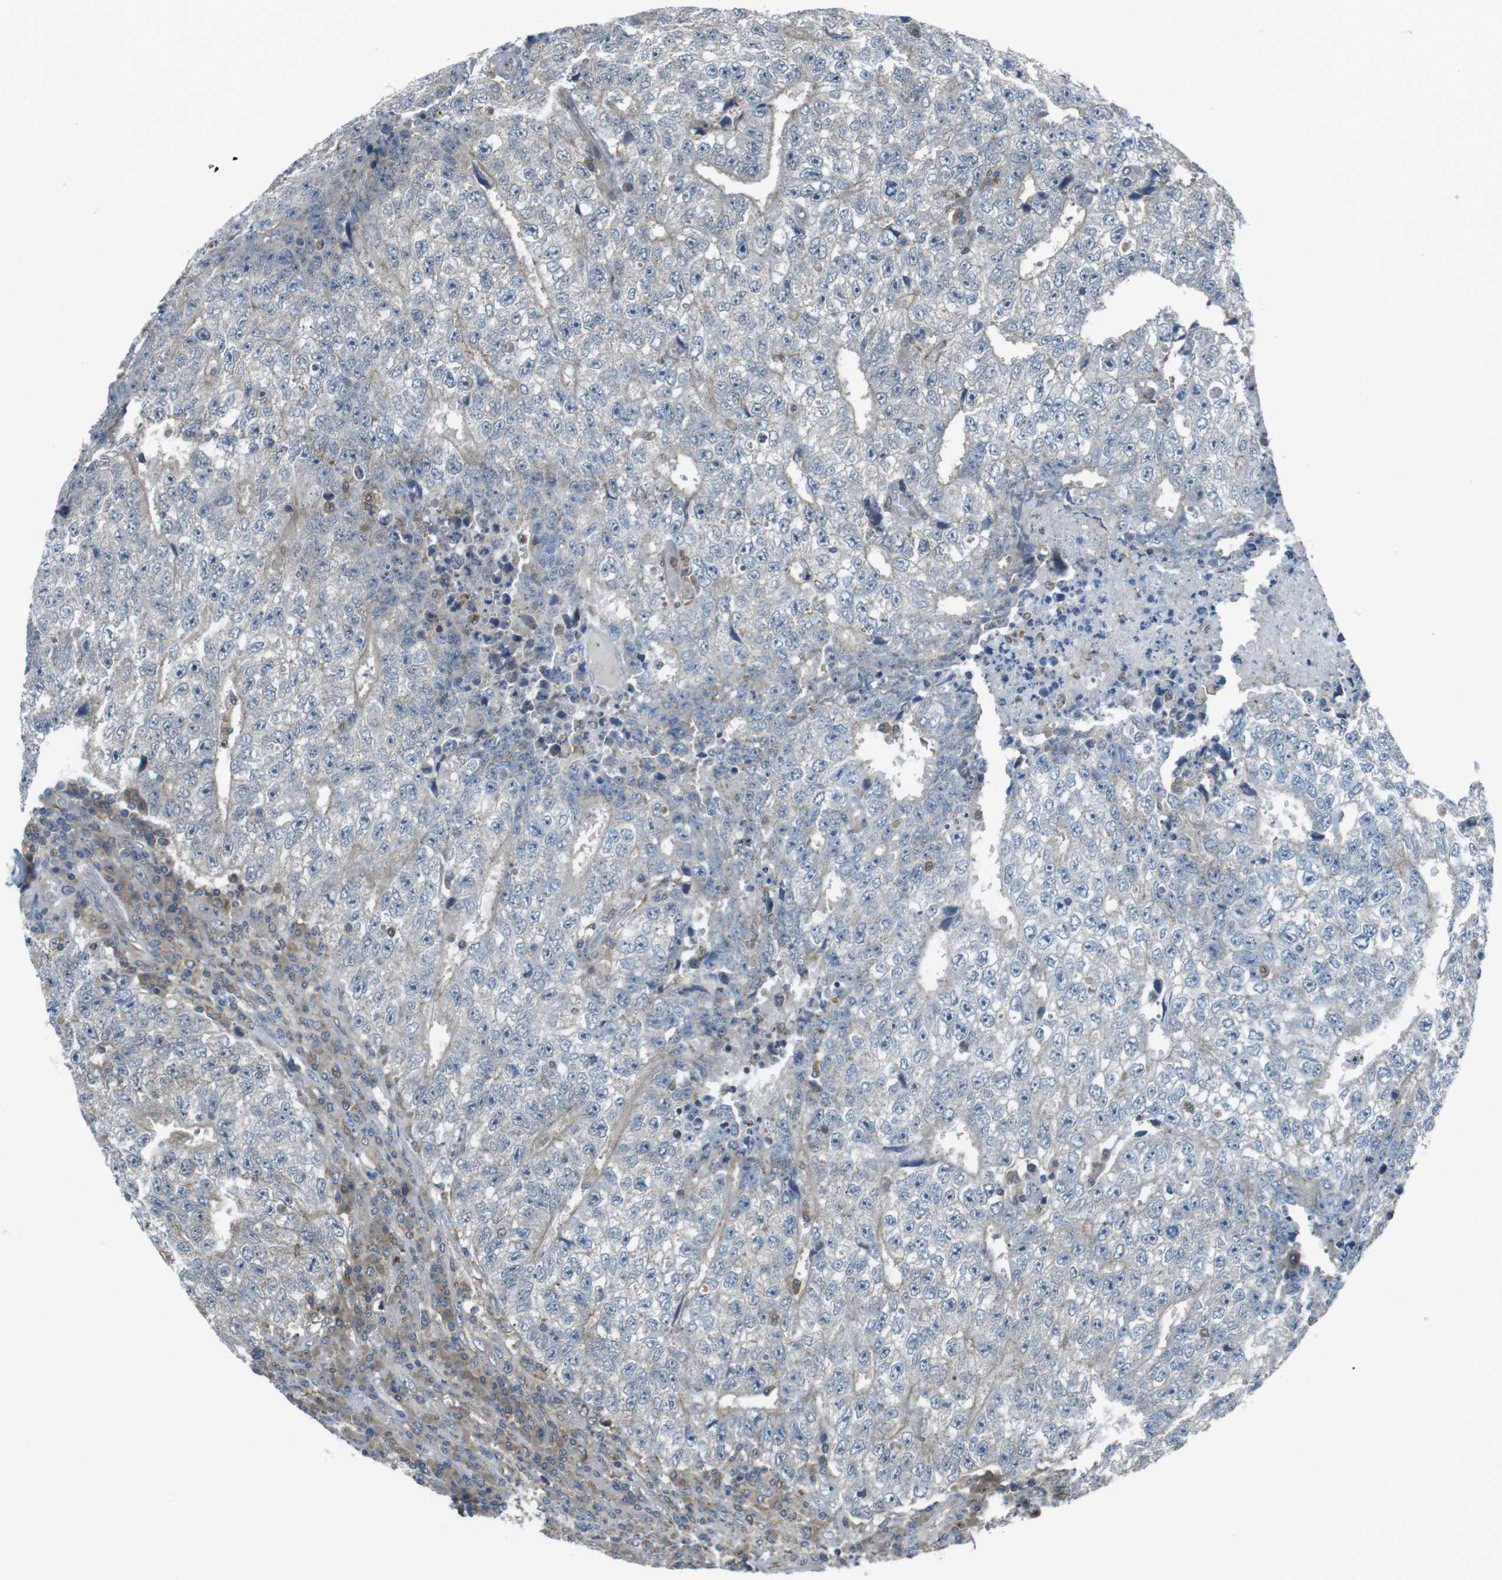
{"staining": {"intensity": "negative", "quantity": "none", "location": "none"}, "tissue": "testis cancer", "cell_type": "Tumor cells", "image_type": "cancer", "snomed": [{"axis": "morphology", "description": "Necrosis, NOS"}, {"axis": "morphology", "description": "Carcinoma, Embryonal, NOS"}, {"axis": "topography", "description": "Testis"}], "caption": "Tumor cells show no significant staining in testis cancer (embryonal carcinoma).", "gene": "LRRC3B", "patient": {"sex": "male", "age": 19}}